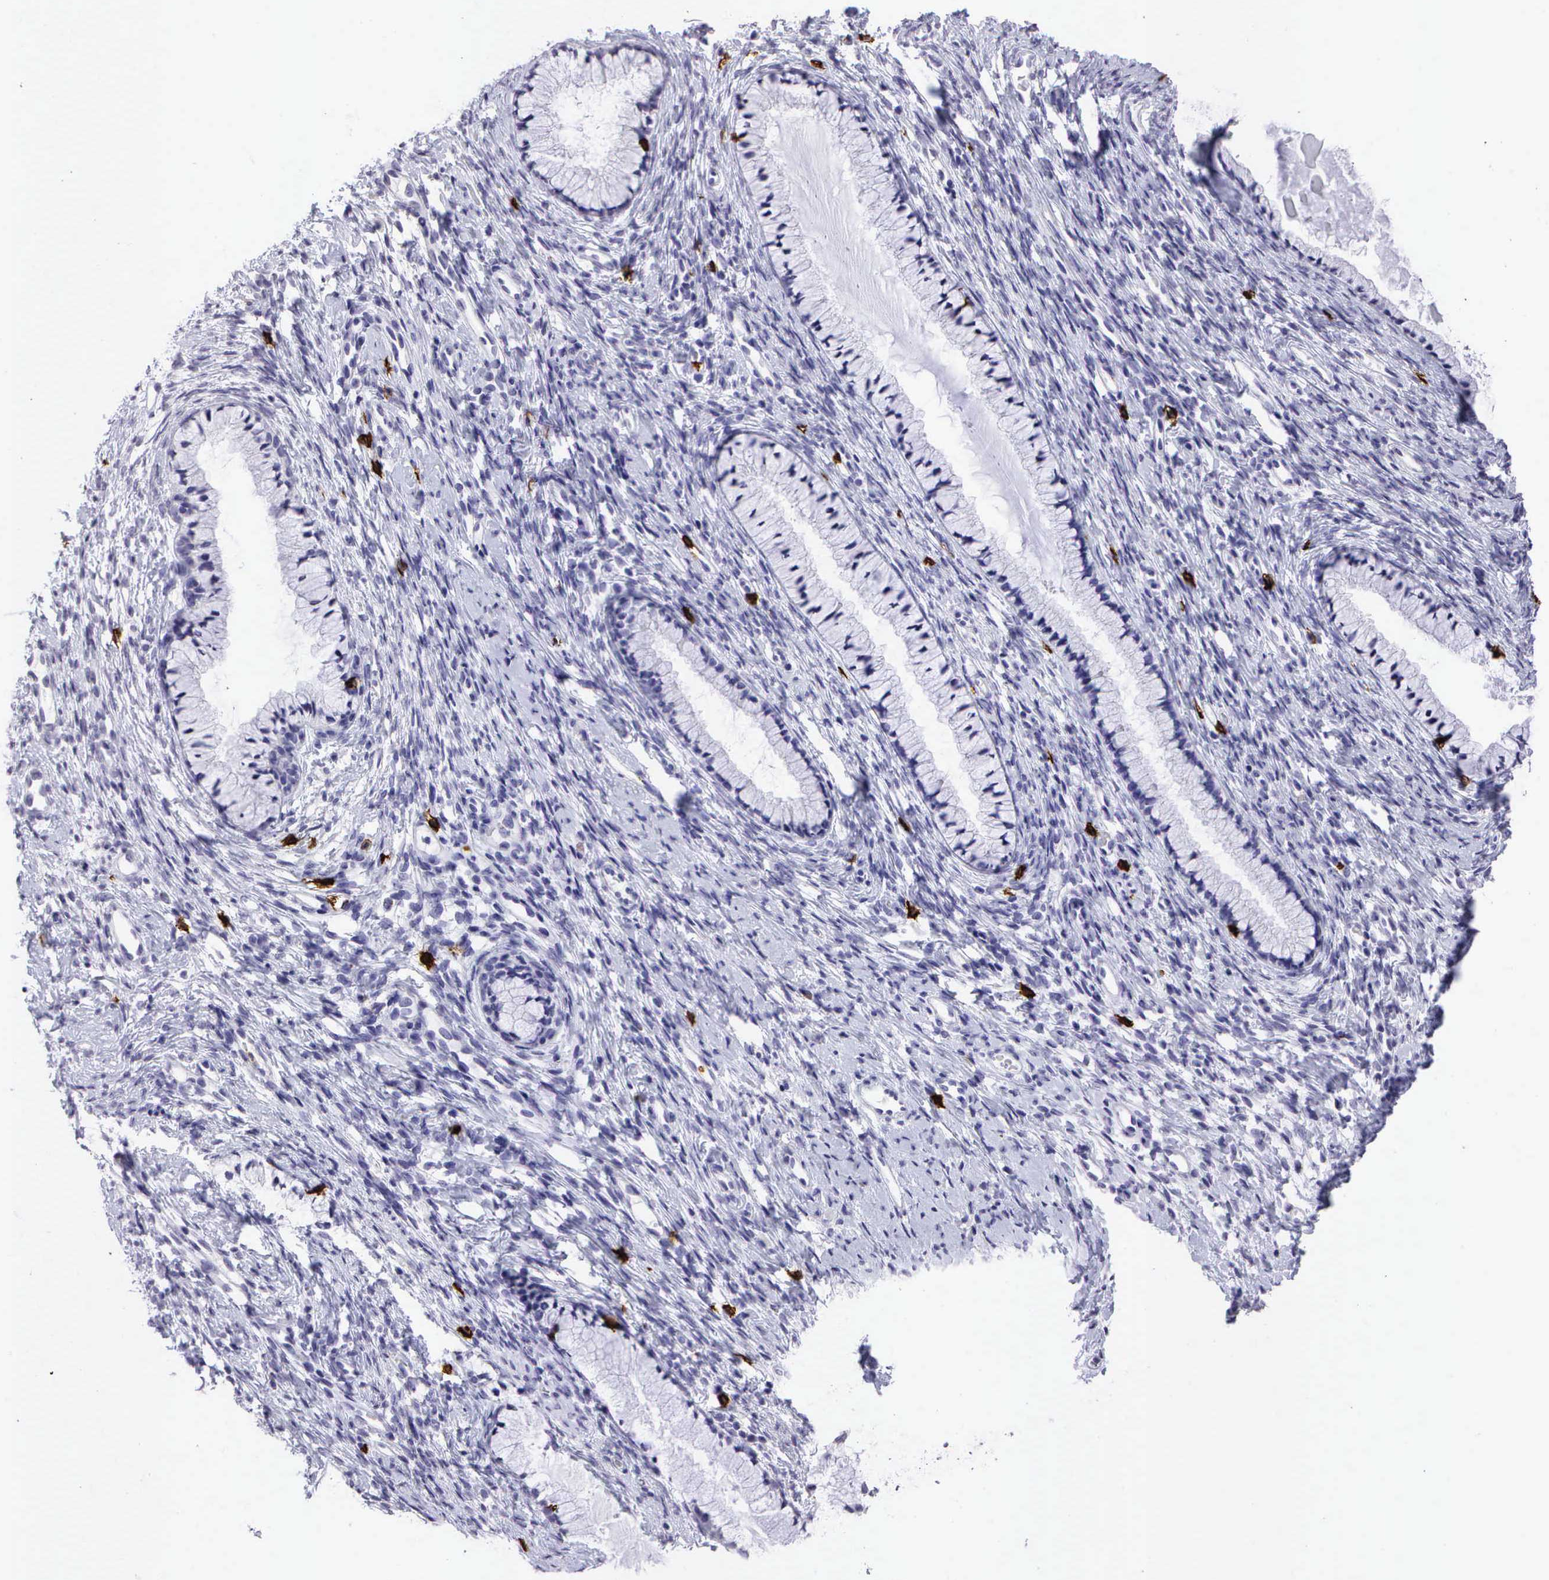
{"staining": {"intensity": "negative", "quantity": "none", "location": "none"}, "tissue": "cervix", "cell_type": "Glandular cells", "image_type": "normal", "snomed": [{"axis": "morphology", "description": "Normal tissue, NOS"}, {"axis": "topography", "description": "Cervix"}], "caption": "Glandular cells show no significant protein staining in normal cervix.", "gene": "CD8A", "patient": {"sex": "female", "age": 82}}